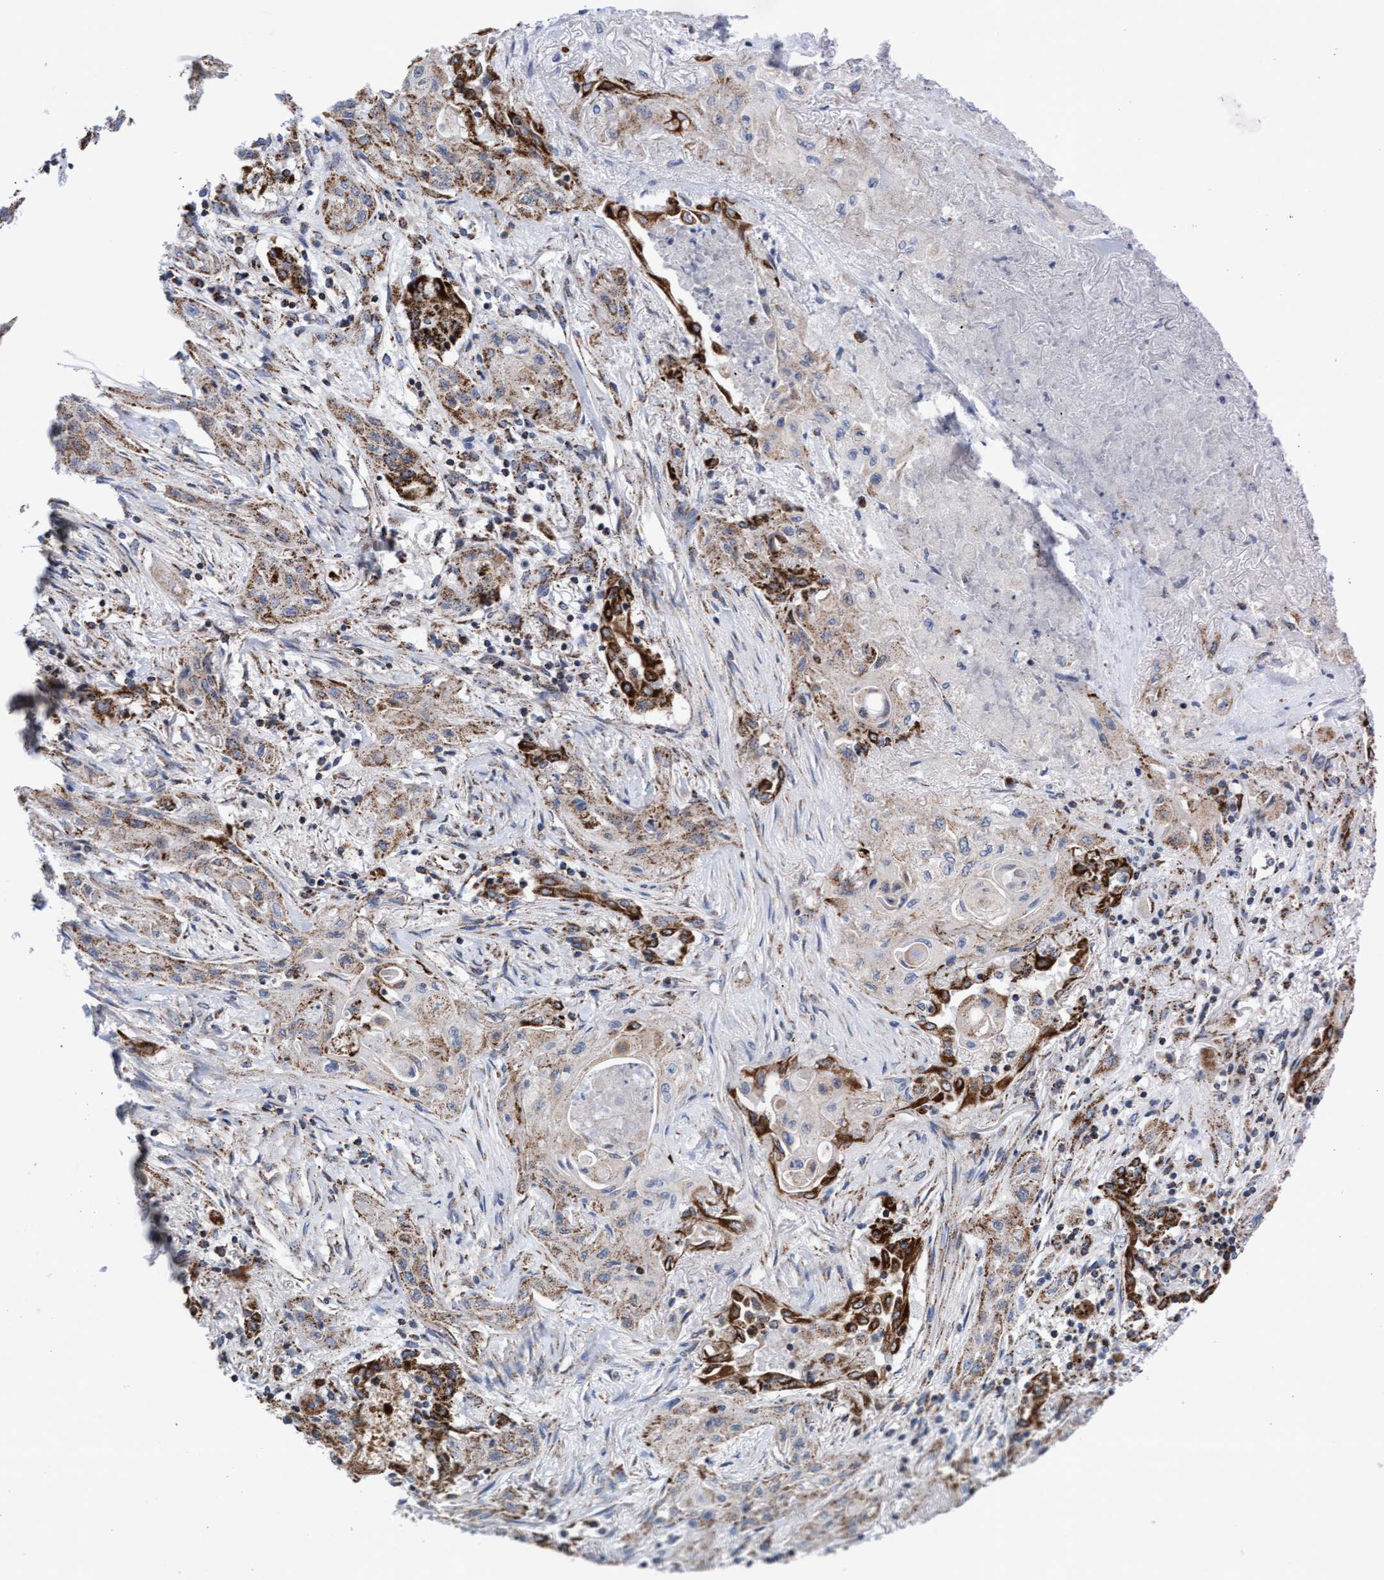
{"staining": {"intensity": "weak", "quantity": ">75%", "location": "cytoplasmic/membranous"}, "tissue": "lung cancer", "cell_type": "Tumor cells", "image_type": "cancer", "snomed": [{"axis": "morphology", "description": "Squamous cell carcinoma, NOS"}, {"axis": "topography", "description": "Lung"}], "caption": "High-power microscopy captured an immunohistochemistry (IHC) histopathology image of lung cancer (squamous cell carcinoma), revealing weak cytoplasmic/membranous expression in approximately >75% of tumor cells.", "gene": "MRPL38", "patient": {"sex": "female", "age": 47}}